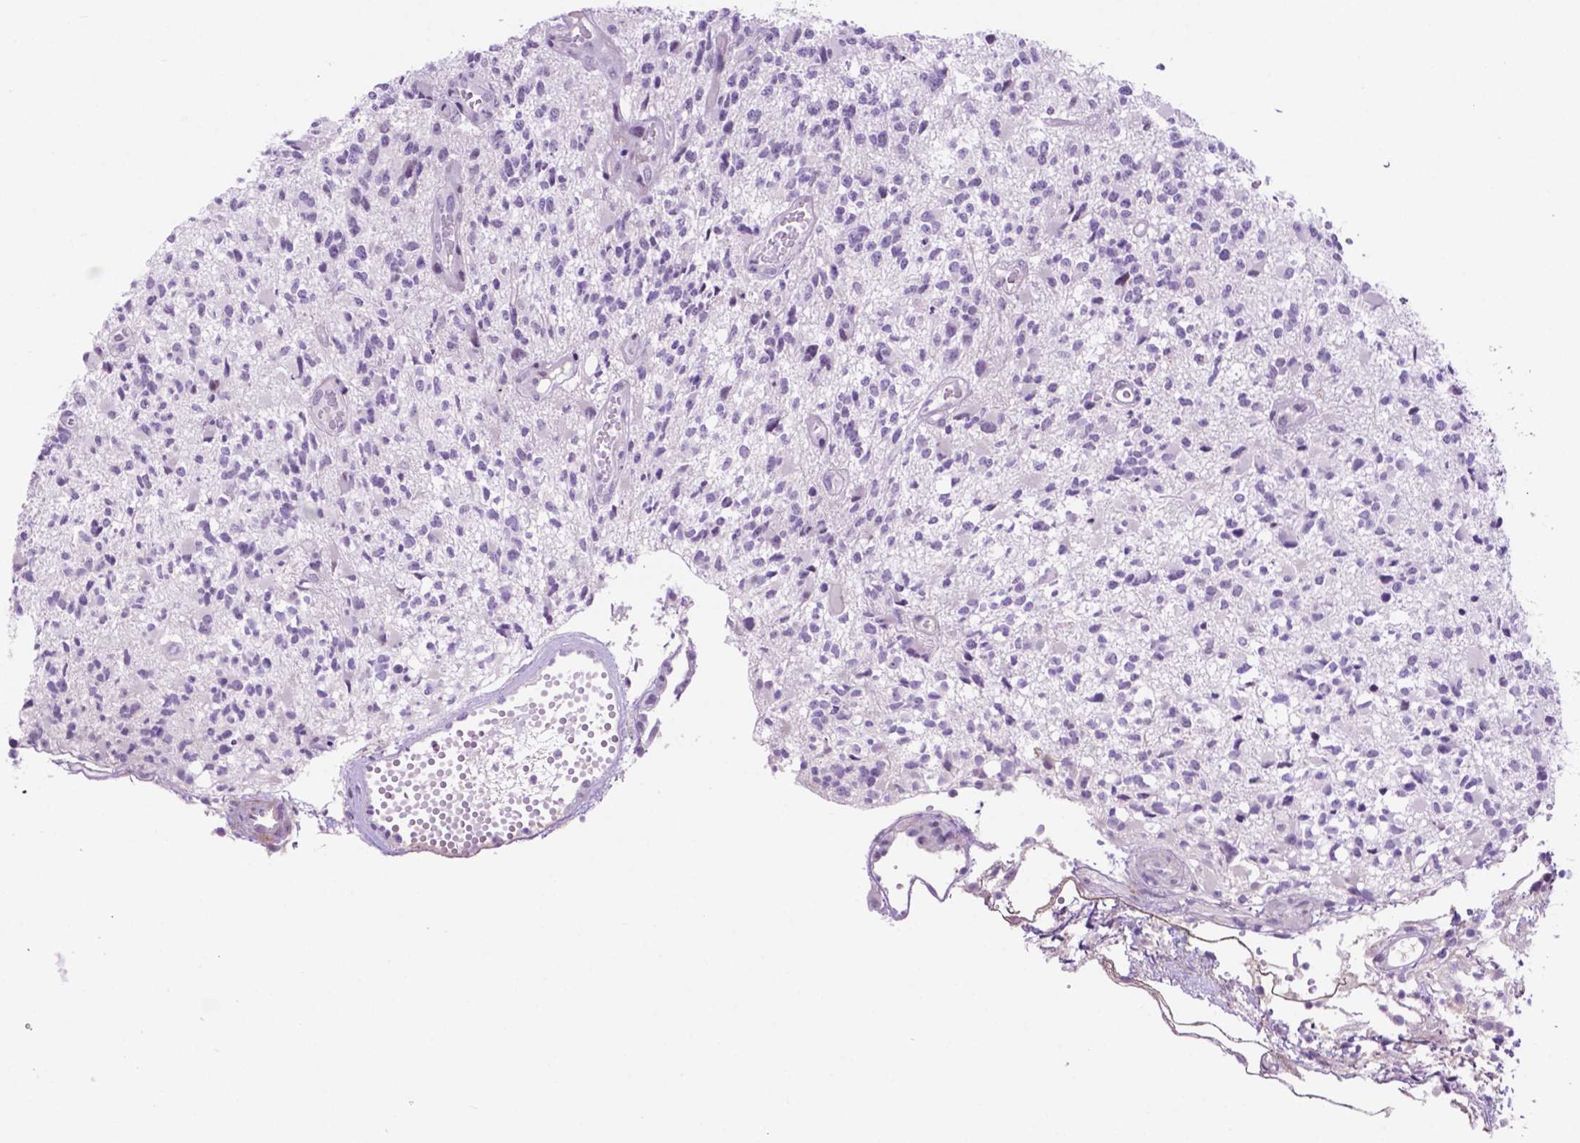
{"staining": {"intensity": "negative", "quantity": "none", "location": "none"}, "tissue": "glioma", "cell_type": "Tumor cells", "image_type": "cancer", "snomed": [{"axis": "morphology", "description": "Glioma, malignant, High grade"}, {"axis": "topography", "description": "Brain"}], "caption": "Immunohistochemistry histopathology image of neoplastic tissue: human malignant high-grade glioma stained with DAB exhibits no significant protein positivity in tumor cells. The staining is performed using DAB brown chromogen with nuclei counter-stained in using hematoxylin.", "gene": "ACY3", "patient": {"sex": "female", "age": 63}}